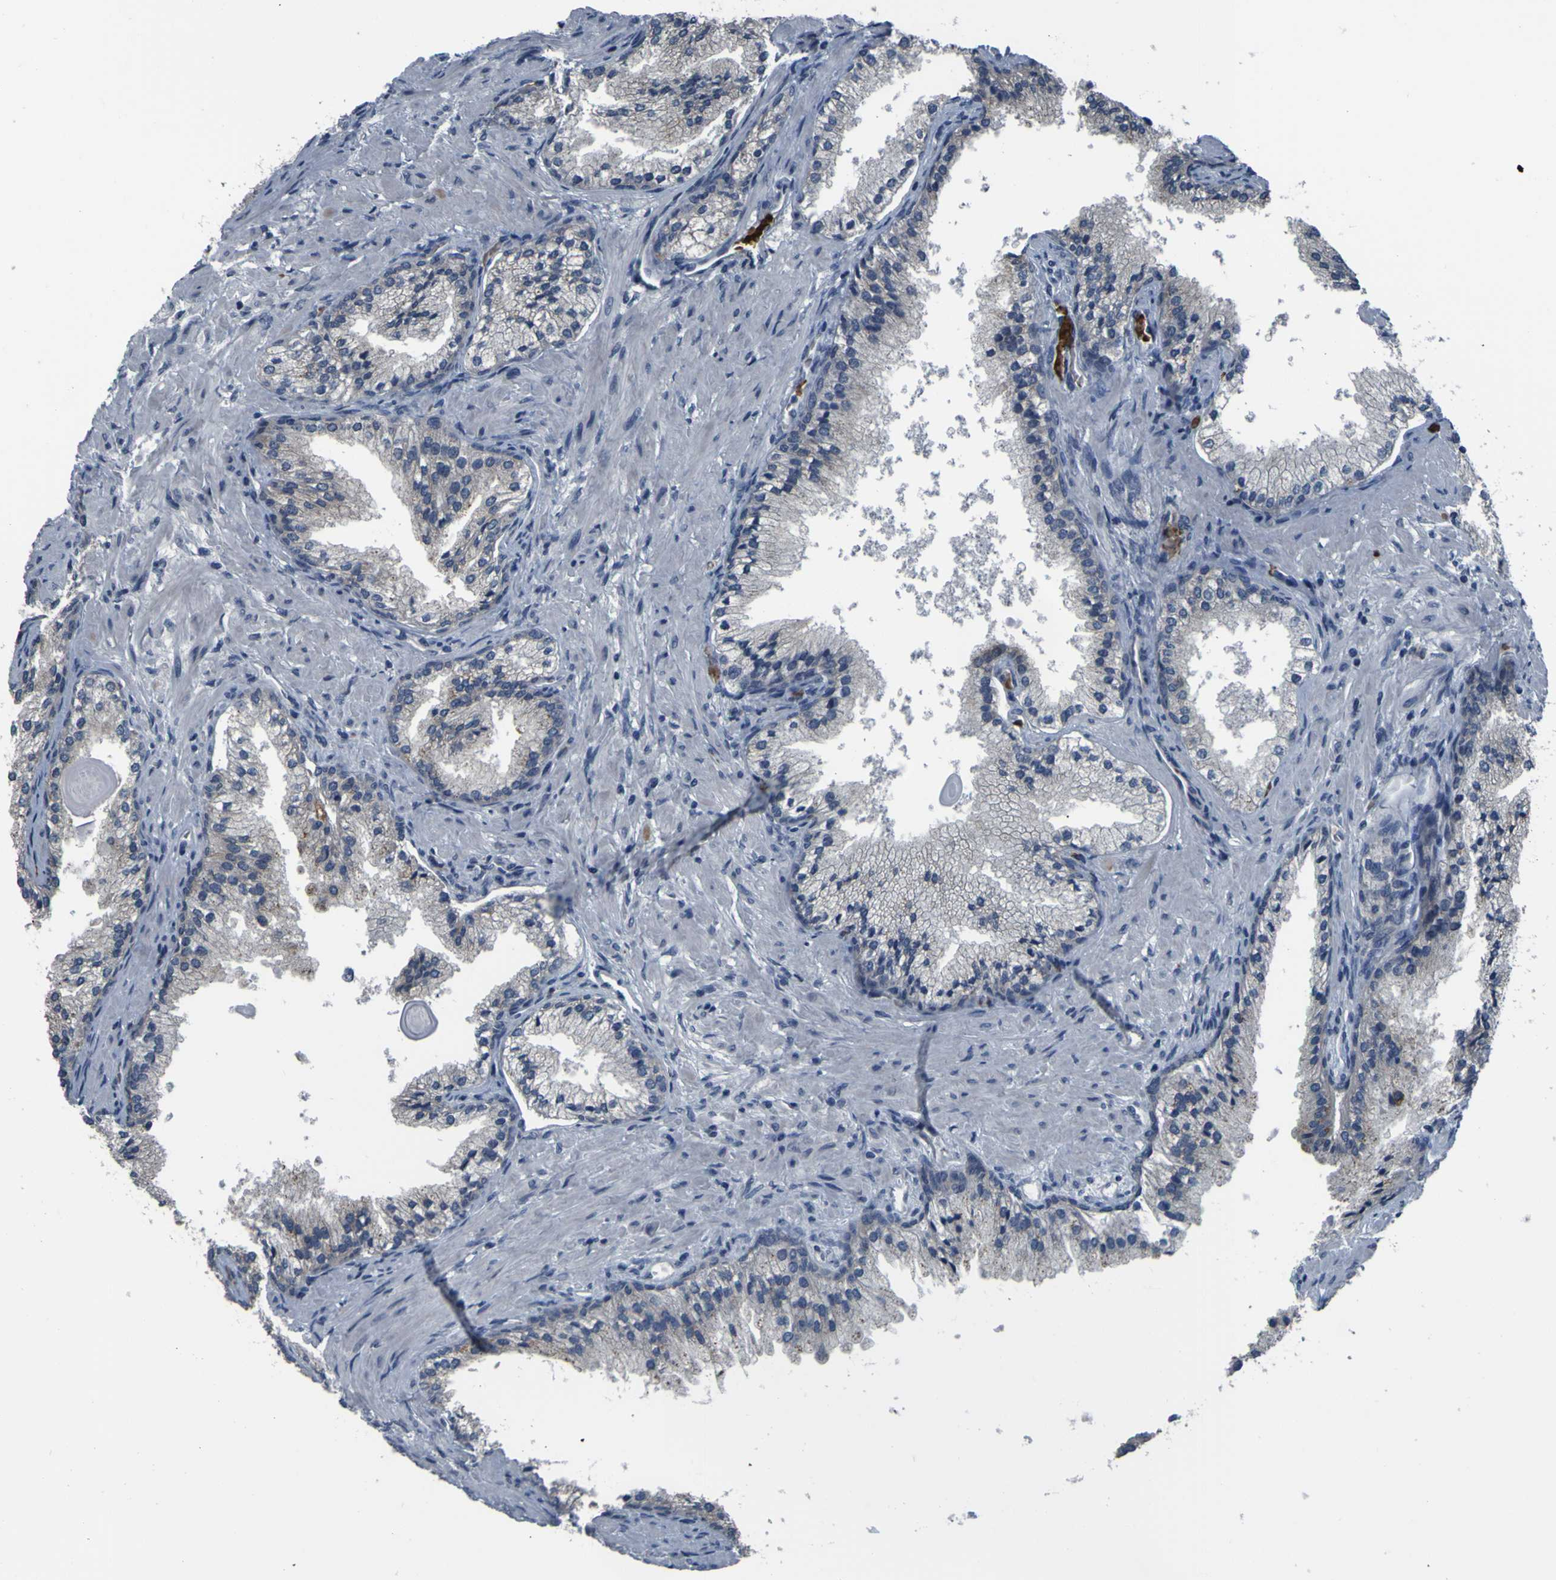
{"staining": {"intensity": "negative", "quantity": "none", "location": "none"}, "tissue": "prostate cancer", "cell_type": "Tumor cells", "image_type": "cancer", "snomed": [{"axis": "morphology", "description": "Adenocarcinoma, High grade"}, {"axis": "topography", "description": "Prostate"}], "caption": "A high-resolution micrograph shows immunohistochemistry staining of prostate cancer, which shows no significant staining in tumor cells.", "gene": "GRAMD1A", "patient": {"sex": "male", "age": 58}}